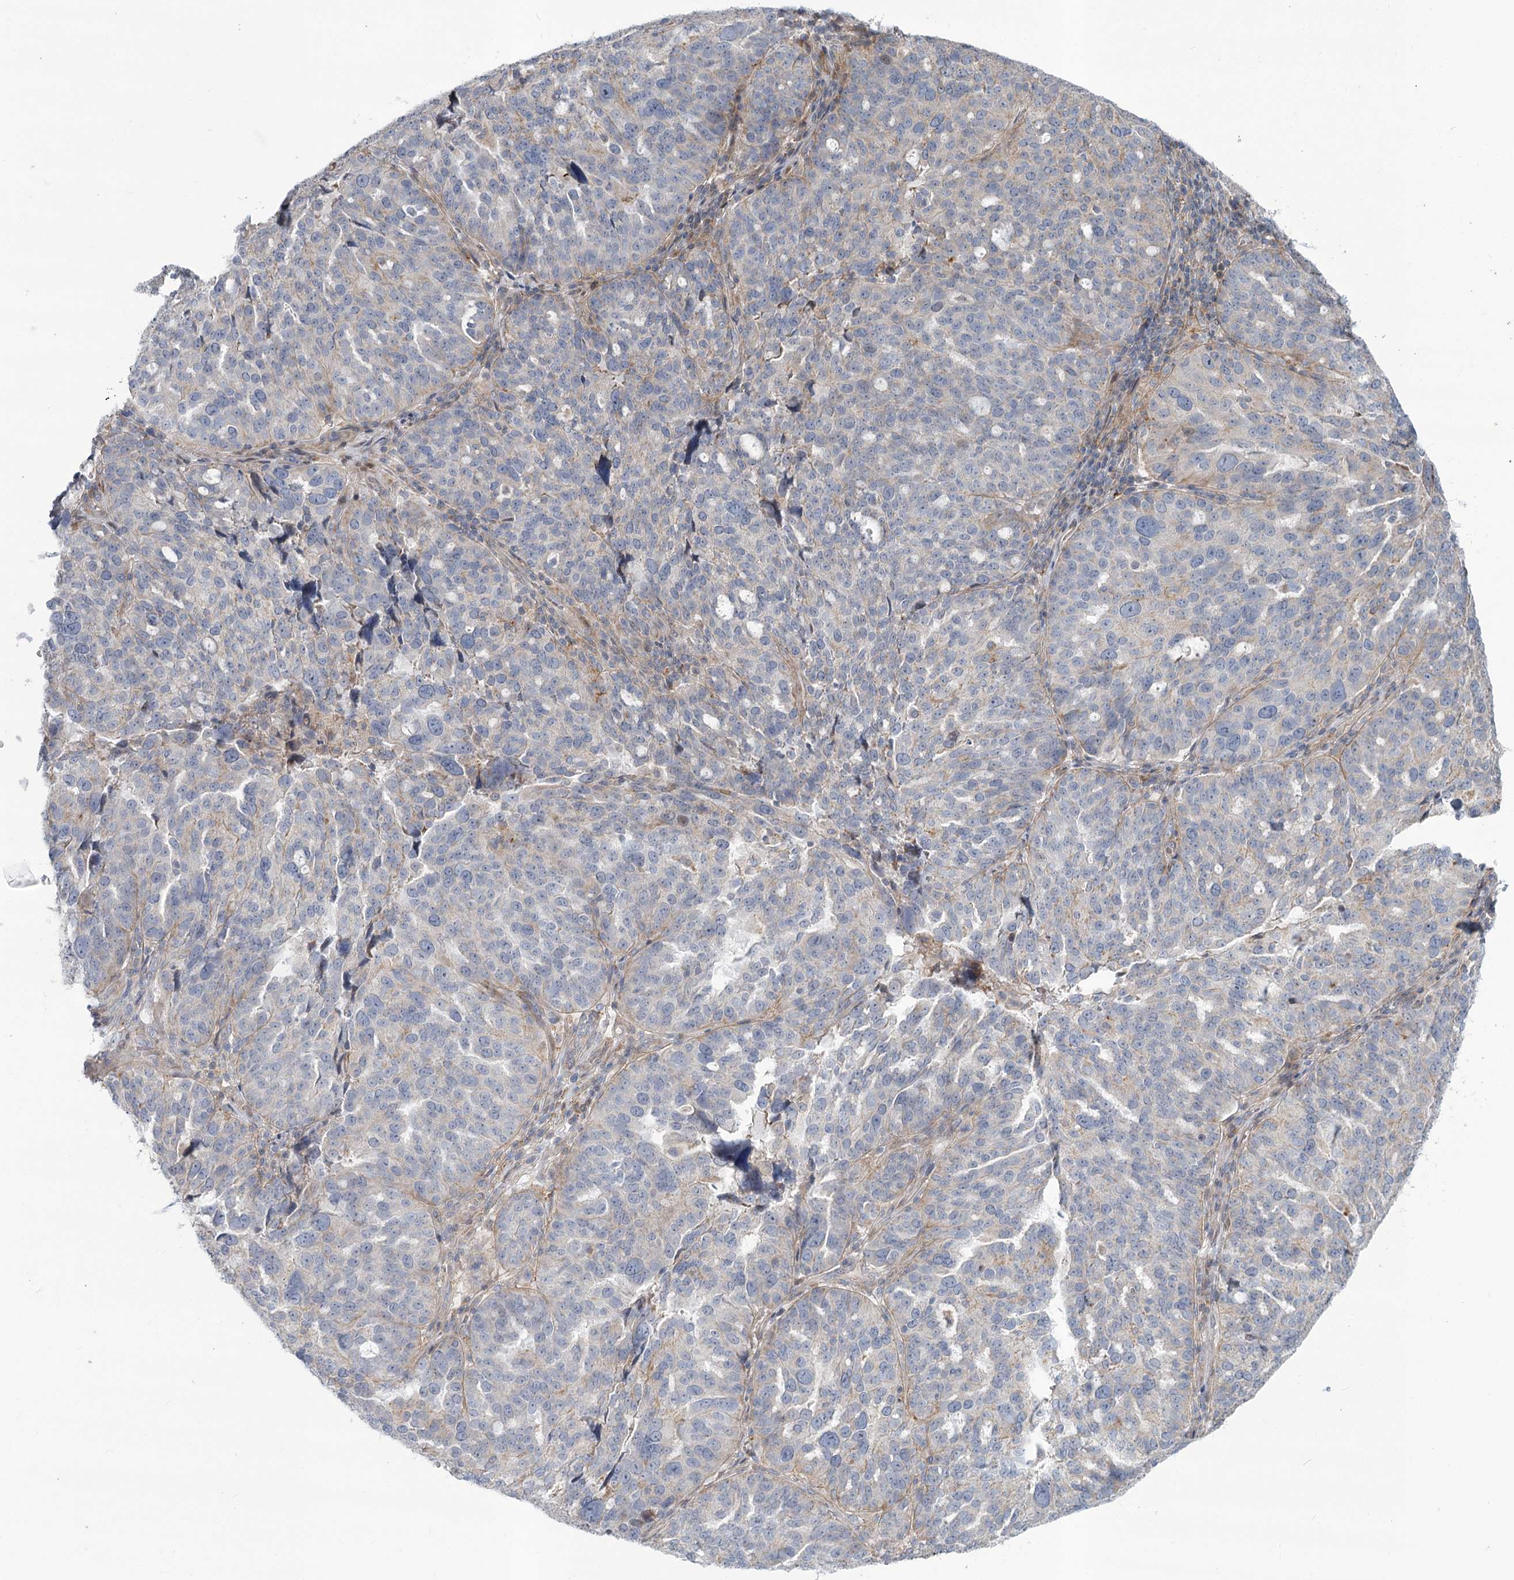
{"staining": {"intensity": "negative", "quantity": "none", "location": "none"}, "tissue": "ovarian cancer", "cell_type": "Tumor cells", "image_type": "cancer", "snomed": [{"axis": "morphology", "description": "Cystadenocarcinoma, serous, NOS"}, {"axis": "topography", "description": "Ovary"}], "caption": "This is an IHC histopathology image of human ovarian serous cystadenocarcinoma. There is no expression in tumor cells.", "gene": "MTG1", "patient": {"sex": "female", "age": 59}}